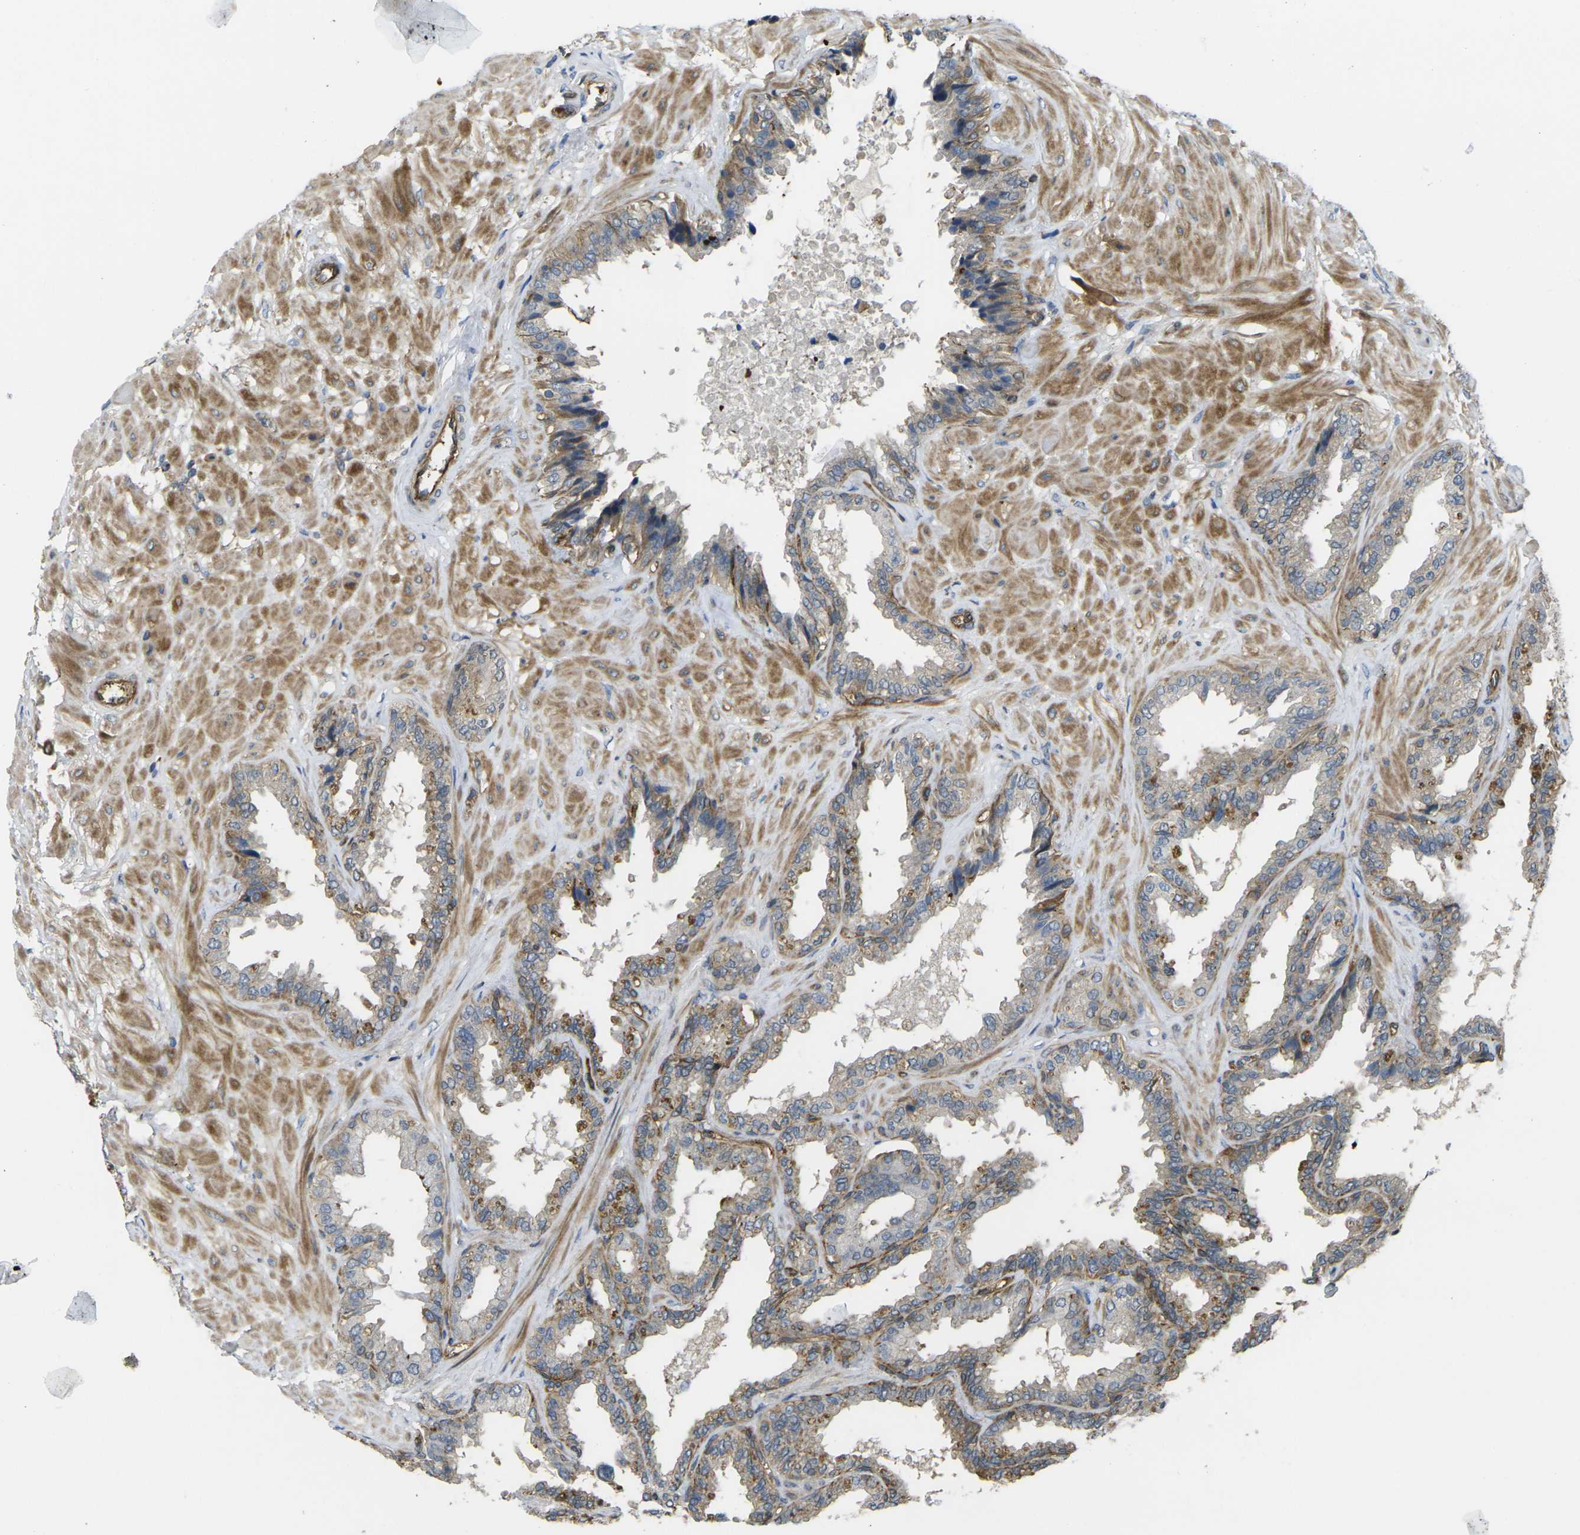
{"staining": {"intensity": "moderate", "quantity": "25%-75%", "location": "cytoplasmic/membranous"}, "tissue": "seminal vesicle", "cell_type": "Glandular cells", "image_type": "normal", "snomed": [{"axis": "morphology", "description": "Normal tissue, NOS"}, {"axis": "topography", "description": "Seminal veicle"}], "caption": "Unremarkable seminal vesicle was stained to show a protein in brown. There is medium levels of moderate cytoplasmic/membranous staining in about 25%-75% of glandular cells. (brown staining indicates protein expression, while blue staining denotes nuclei).", "gene": "ECE1", "patient": {"sex": "male", "age": 46}}